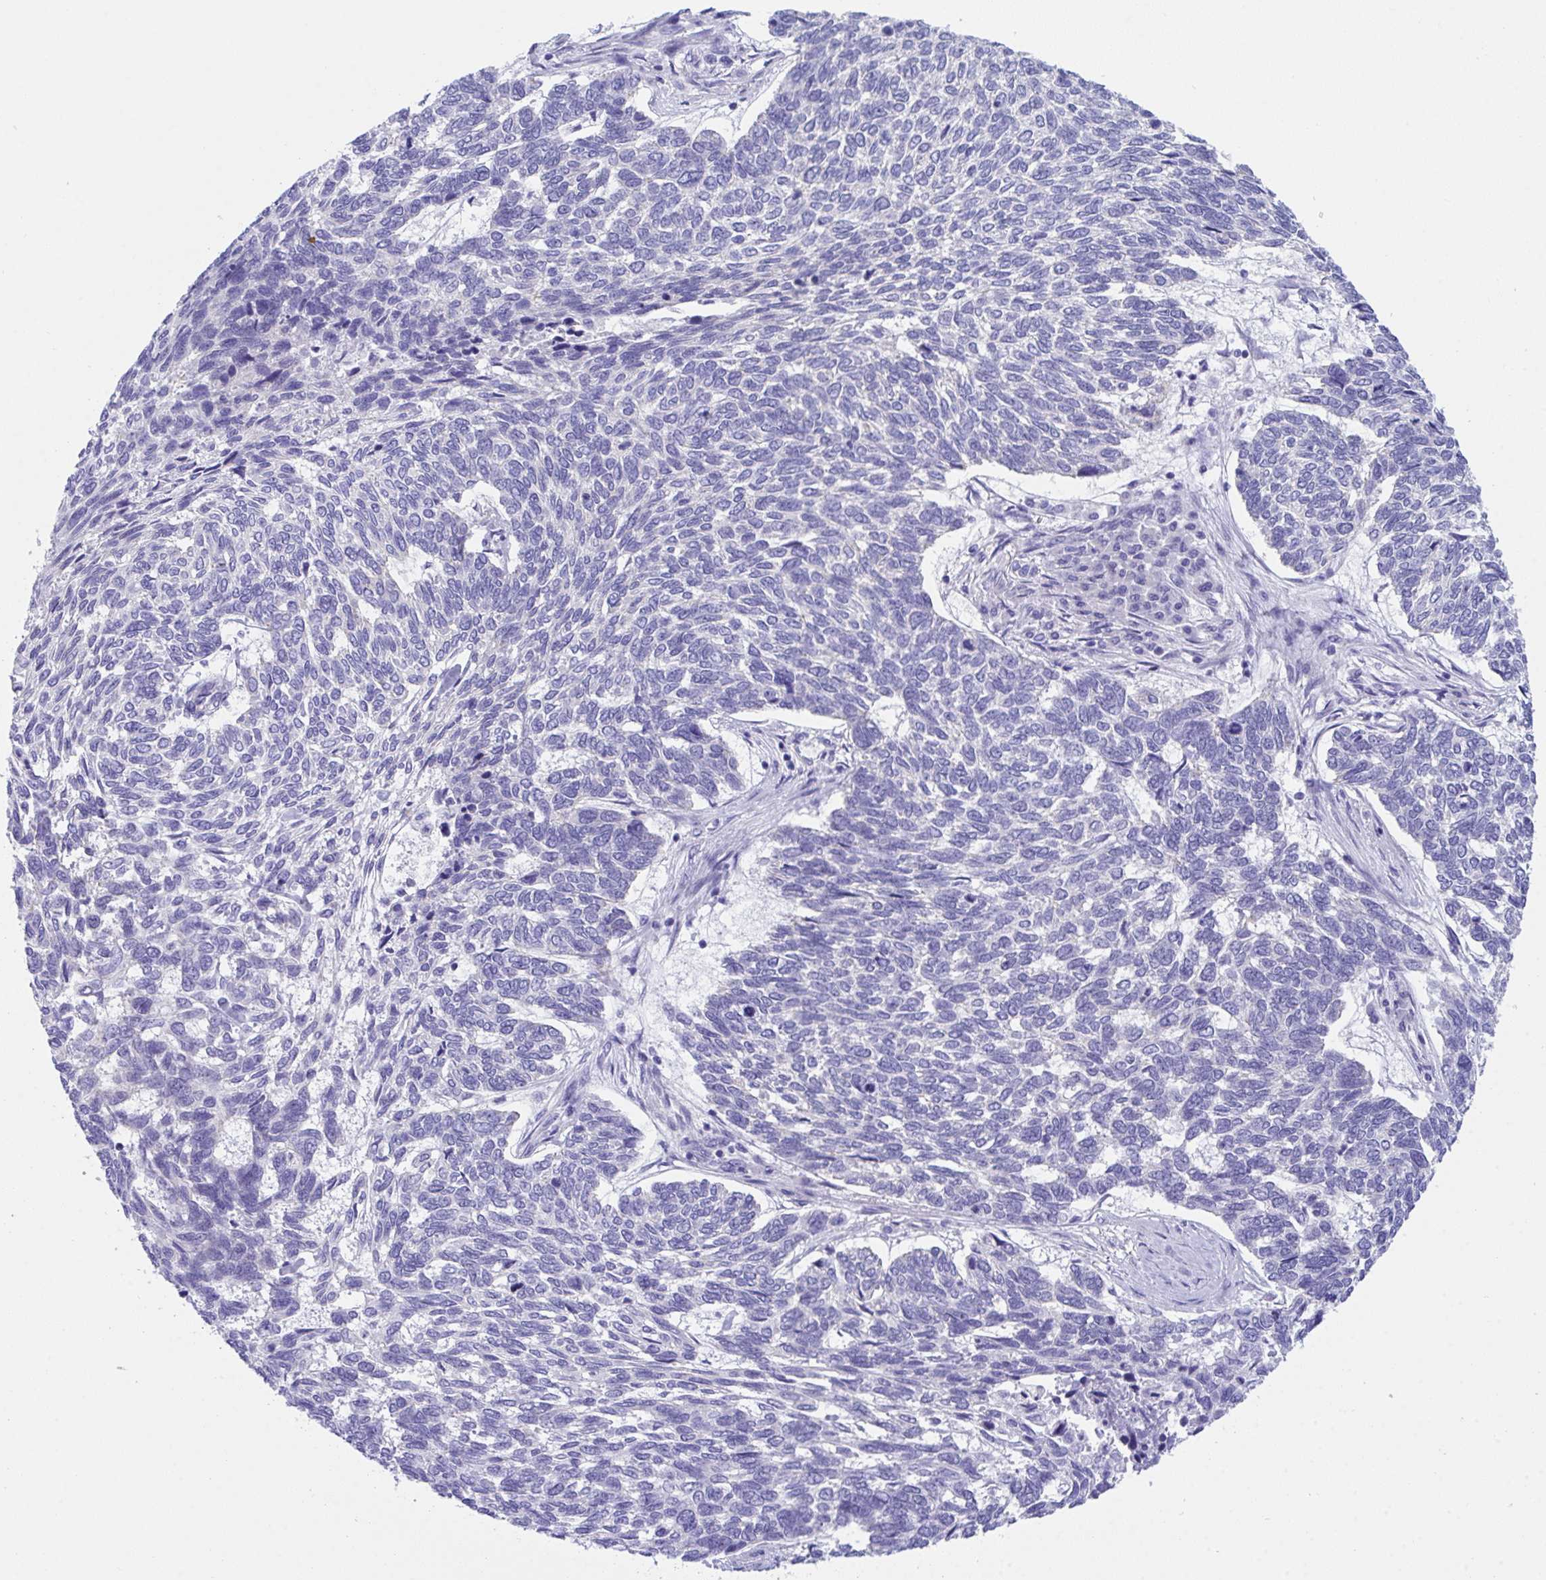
{"staining": {"intensity": "negative", "quantity": "none", "location": "none"}, "tissue": "skin cancer", "cell_type": "Tumor cells", "image_type": "cancer", "snomed": [{"axis": "morphology", "description": "Basal cell carcinoma"}, {"axis": "topography", "description": "Skin"}], "caption": "The immunohistochemistry image has no significant expression in tumor cells of basal cell carcinoma (skin) tissue.", "gene": "TMEM106B", "patient": {"sex": "female", "age": 65}}